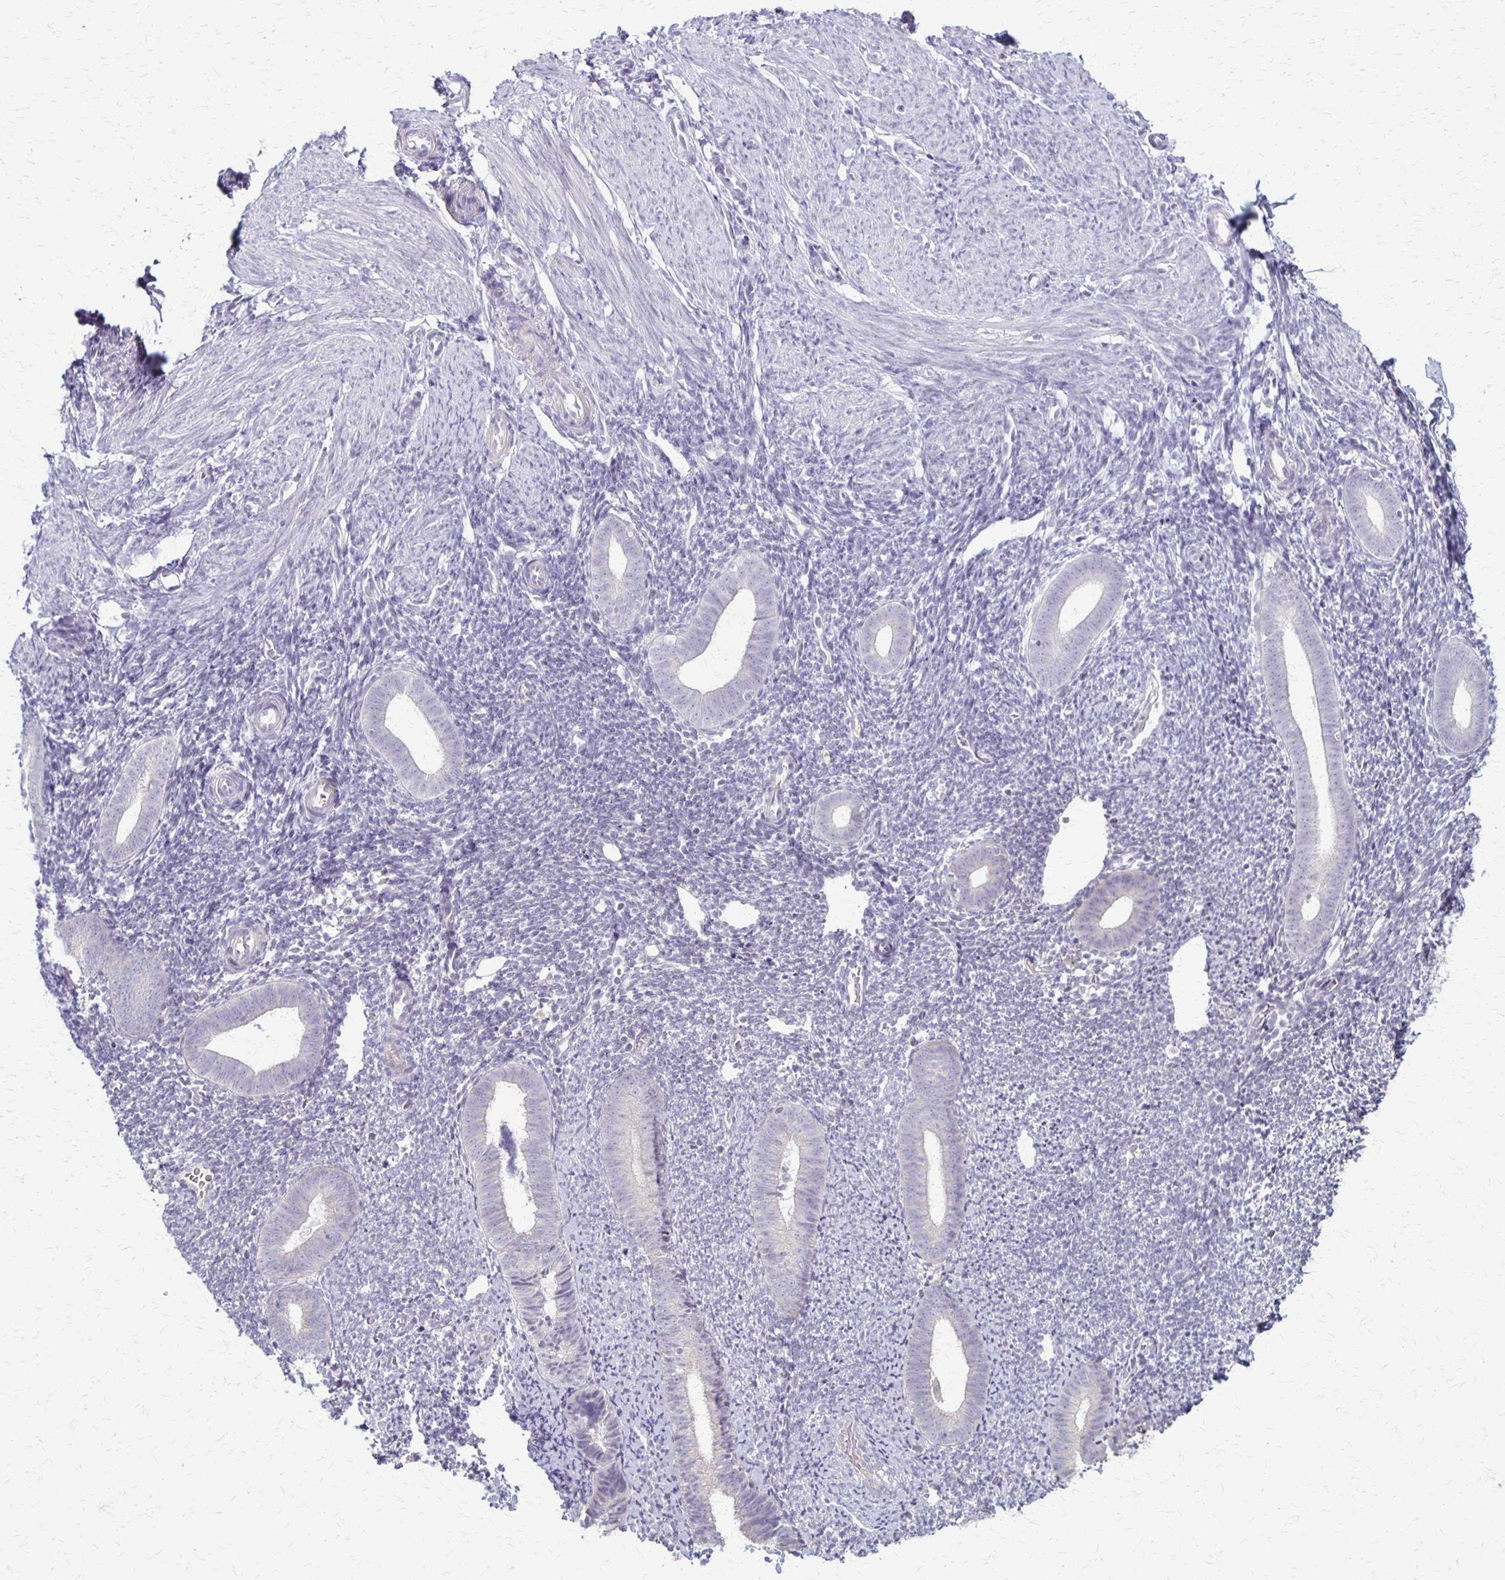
{"staining": {"intensity": "negative", "quantity": "none", "location": "none"}, "tissue": "endometrium", "cell_type": "Cells in endometrial stroma", "image_type": "normal", "snomed": [{"axis": "morphology", "description": "Normal tissue, NOS"}, {"axis": "topography", "description": "Endometrium"}], "caption": "This is a photomicrograph of IHC staining of normal endometrium, which shows no staining in cells in endometrial stroma.", "gene": "SLC35E2B", "patient": {"sex": "female", "age": 39}}